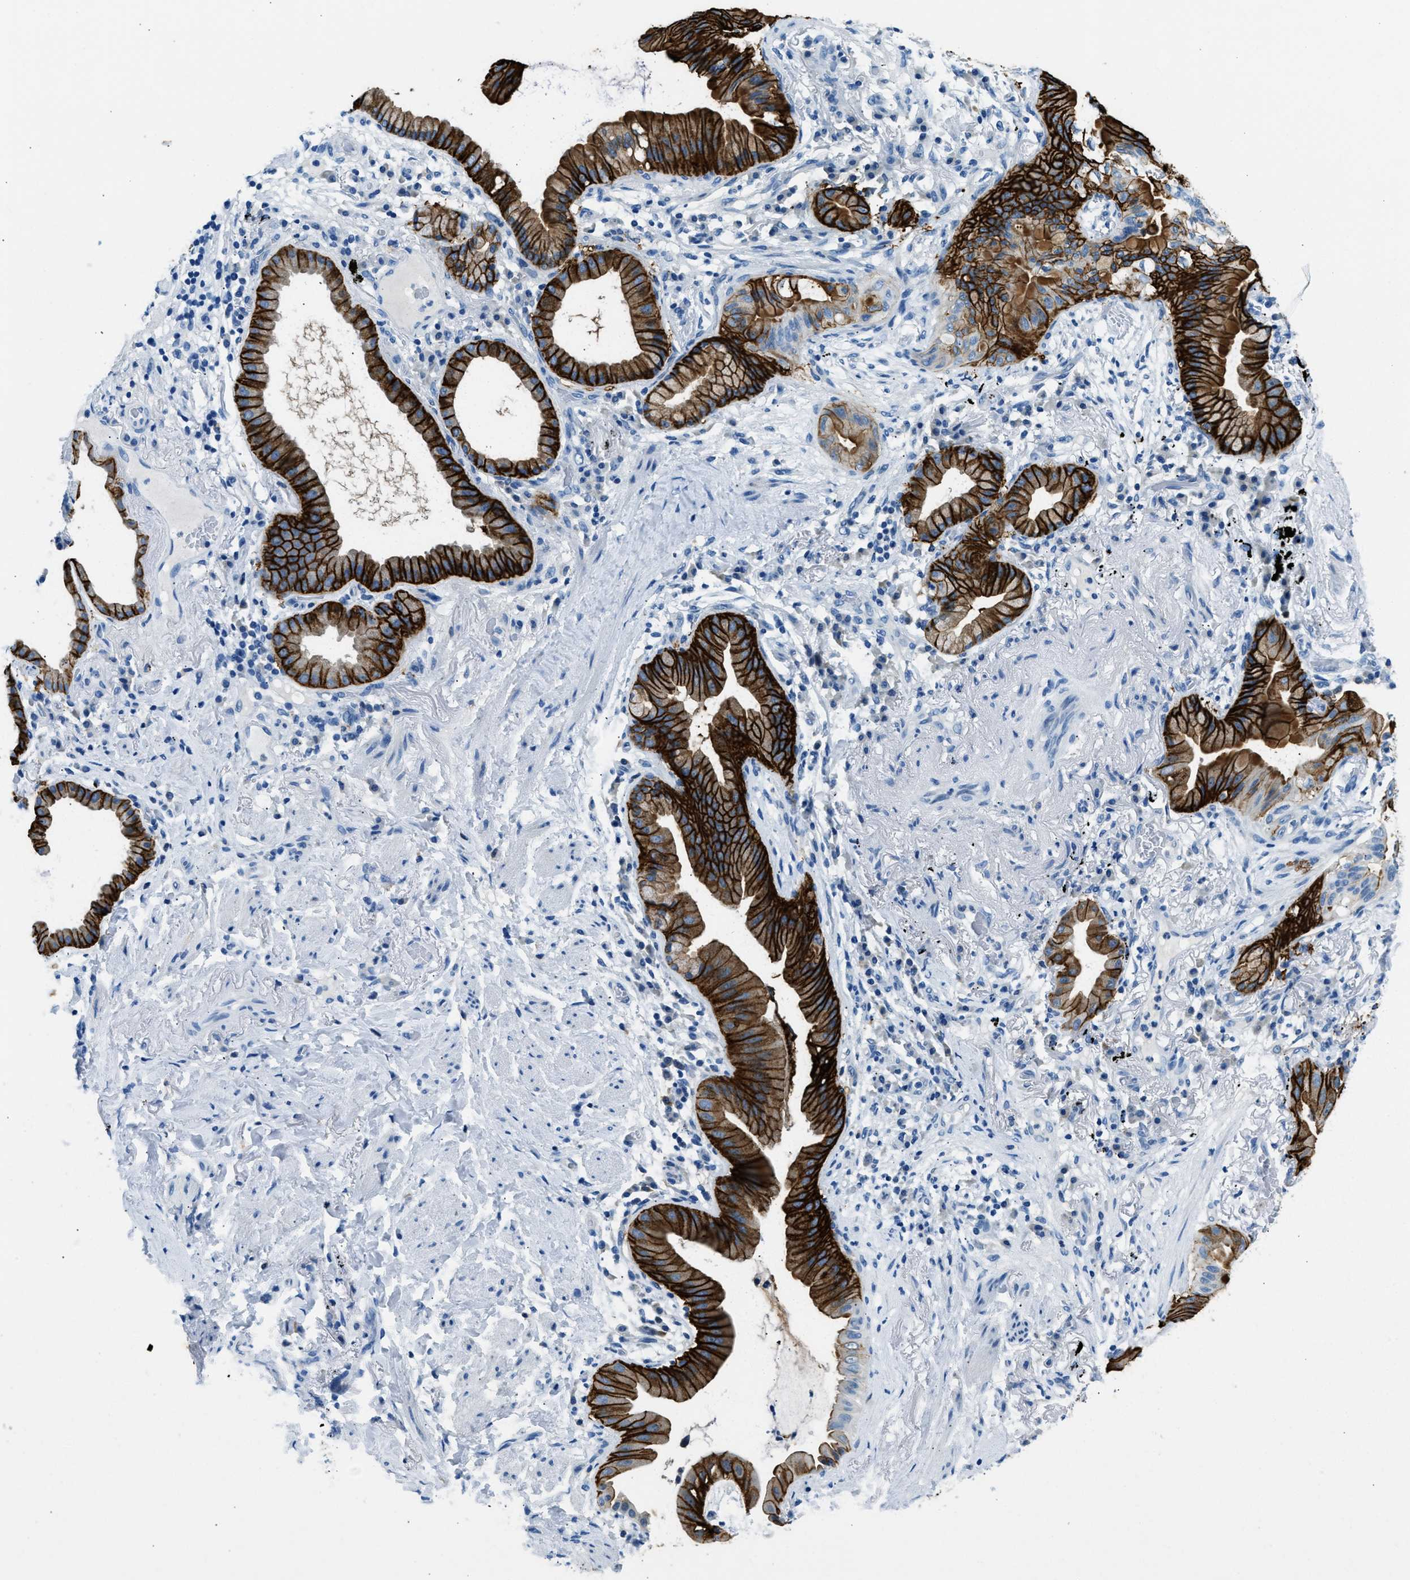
{"staining": {"intensity": "strong", "quantity": ">75%", "location": "cytoplasmic/membranous"}, "tissue": "lung cancer", "cell_type": "Tumor cells", "image_type": "cancer", "snomed": [{"axis": "morphology", "description": "Normal tissue, NOS"}, {"axis": "morphology", "description": "Adenocarcinoma, NOS"}, {"axis": "topography", "description": "Bronchus"}, {"axis": "topography", "description": "Lung"}], "caption": "Lung adenocarcinoma stained for a protein (brown) reveals strong cytoplasmic/membranous positive staining in approximately >75% of tumor cells.", "gene": "CLDN18", "patient": {"sex": "female", "age": 70}}